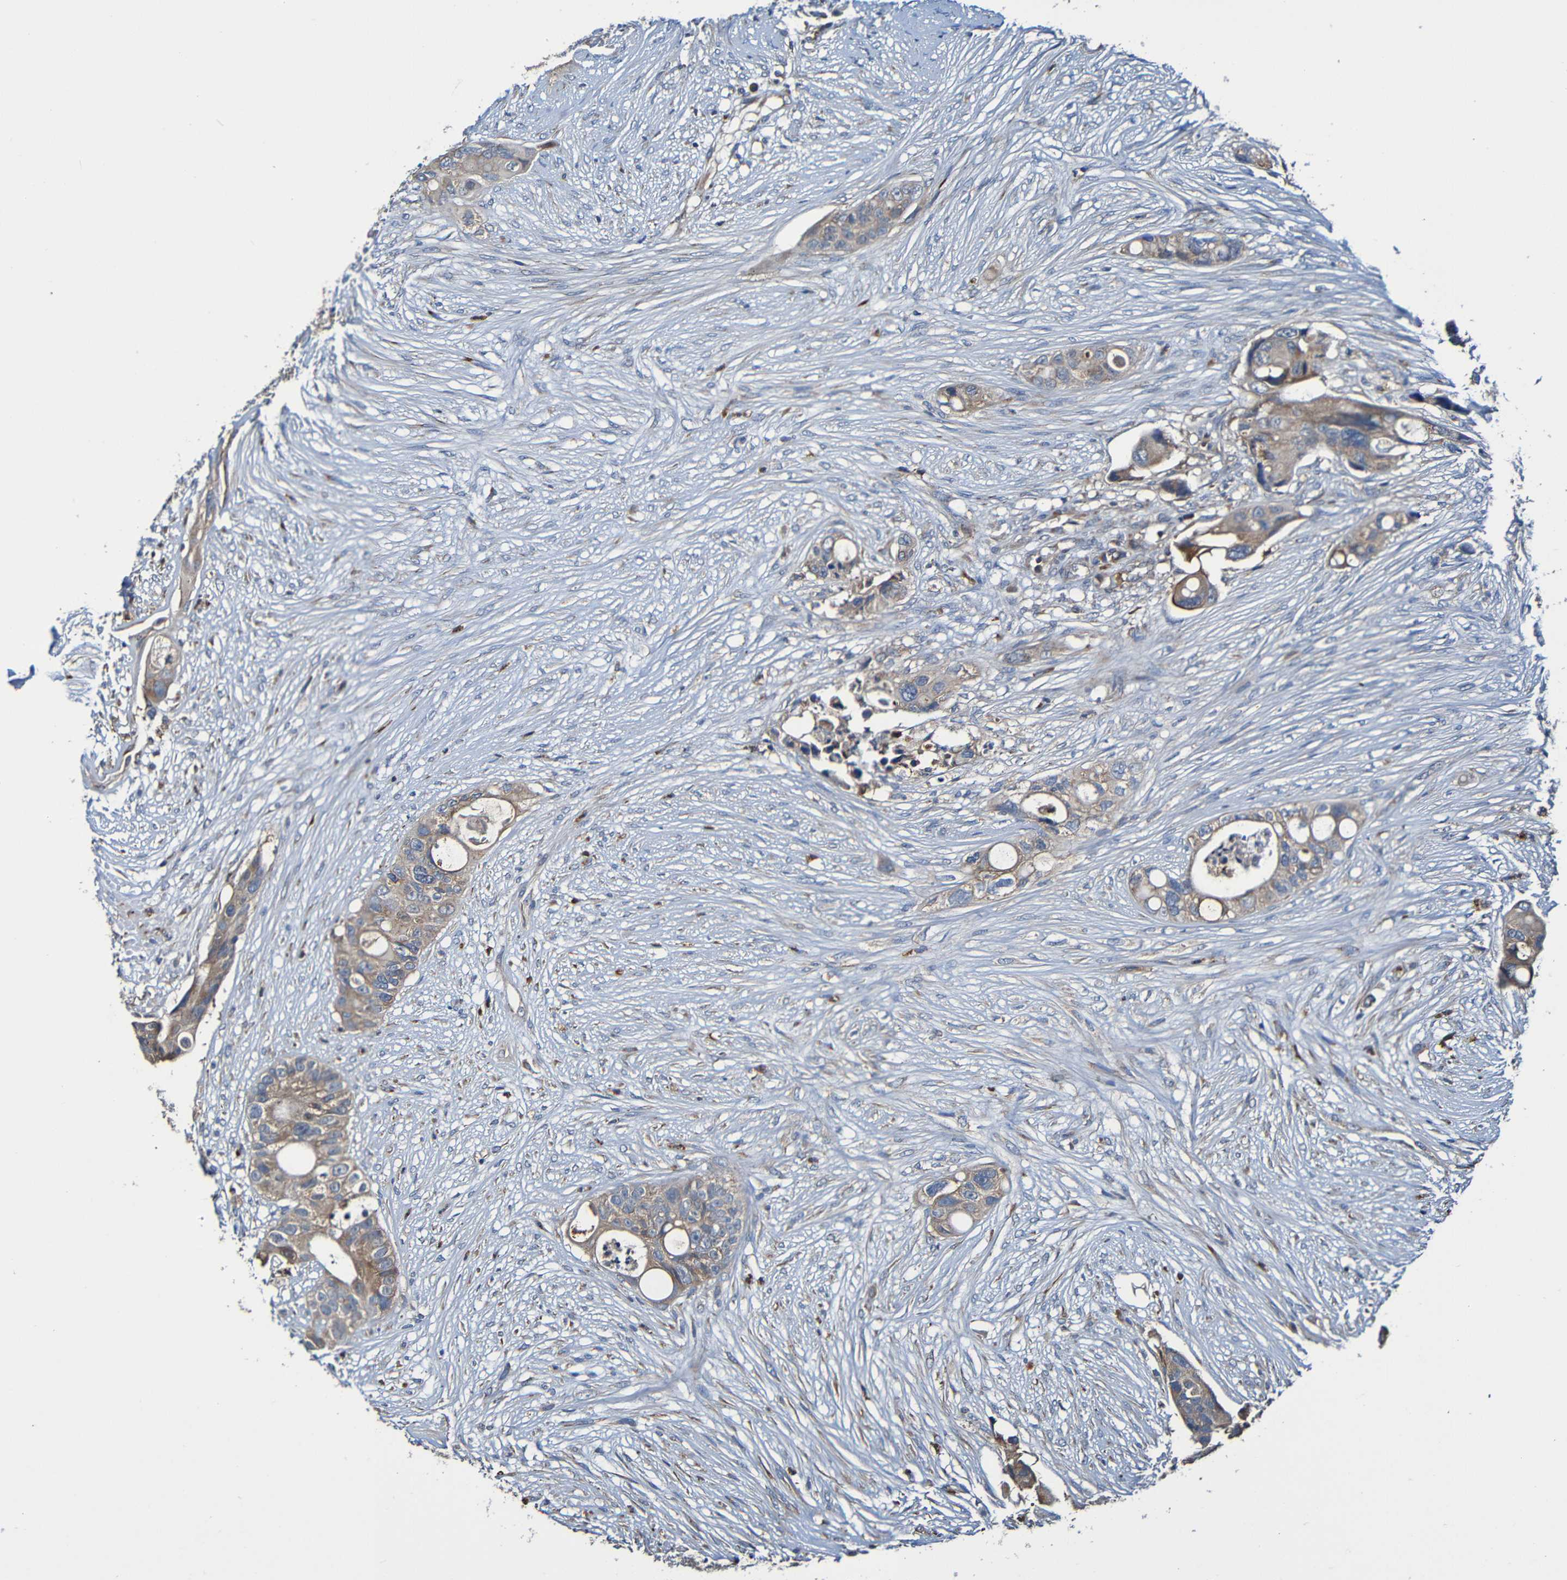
{"staining": {"intensity": "weak", "quantity": ">75%", "location": "cytoplasmic/membranous"}, "tissue": "colorectal cancer", "cell_type": "Tumor cells", "image_type": "cancer", "snomed": [{"axis": "morphology", "description": "Adenocarcinoma, NOS"}, {"axis": "topography", "description": "Colon"}], "caption": "Immunohistochemistry (IHC) histopathology image of neoplastic tissue: human adenocarcinoma (colorectal) stained using immunohistochemistry (IHC) shows low levels of weak protein expression localized specifically in the cytoplasmic/membranous of tumor cells, appearing as a cytoplasmic/membranous brown color.", "gene": "ADAM15", "patient": {"sex": "female", "age": 57}}